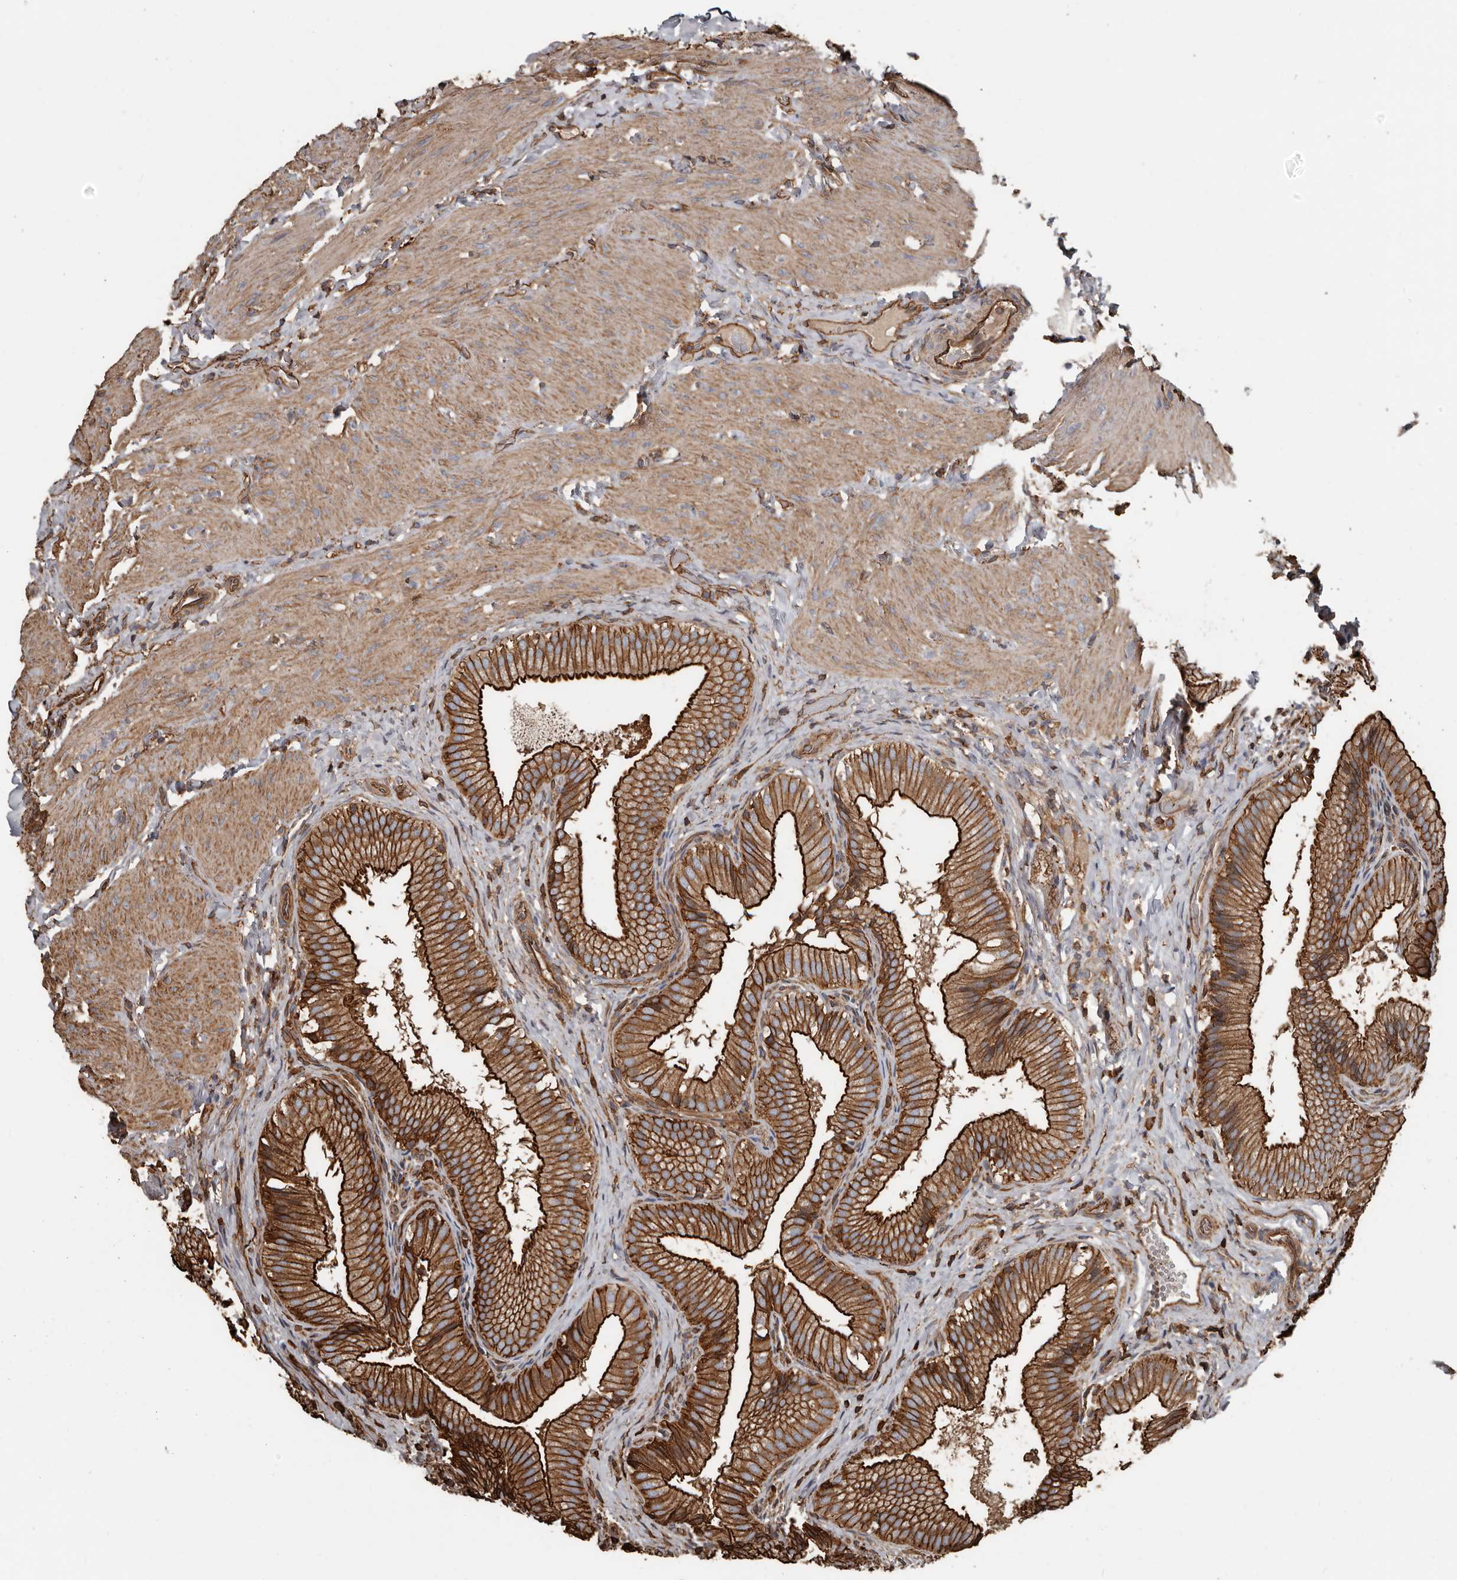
{"staining": {"intensity": "strong", "quantity": ">75%", "location": "cytoplasmic/membranous"}, "tissue": "gallbladder", "cell_type": "Glandular cells", "image_type": "normal", "snomed": [{"axis": "morphology", "description": "Normal tissue, NOS"}, {"axis": "topography", "description": "Gallbladder"}], "caption": "Strong cytoplasmic/membranous positivity for a protein is present in about >75% of glandular cells of benign gallbladder using immunohistochemistry.", "gene": "DENND6B", "patient": {"sex": "female", "age": 30}}